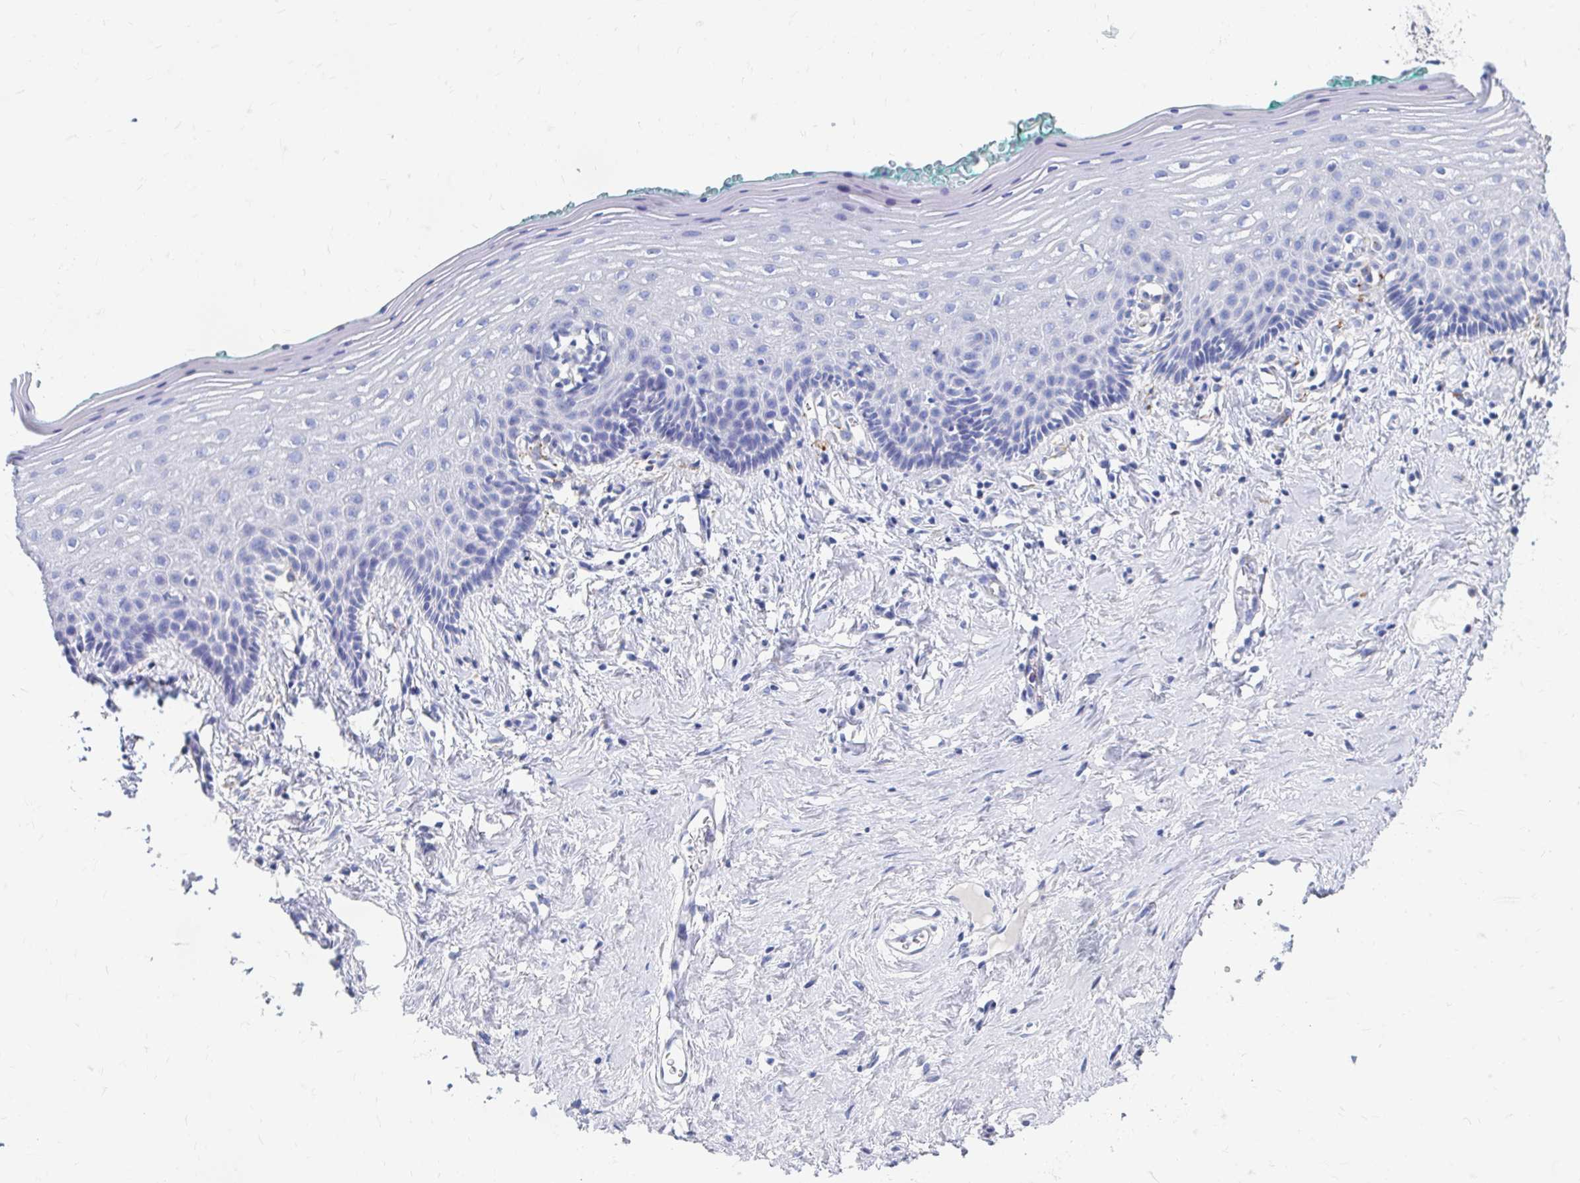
{"staining": {"intensity": "negative", "quantity": "none", "location": "none"}, "tissue": "vagina", "cell_type": "Squamous epithelial cells", "image_type": "normal", "snomed": [{"axis": "morphology", "description": "Normal tissue, NOS"}, {"axis": "topography", "description": "Vagina"}], "caption": "DAB immunohistochemical staining of unremarkable vagina reveals no significant positivity in squamous epithelial cells.", "gene": "LAMC3", "patient": {"sex": "female", "age": 42}}